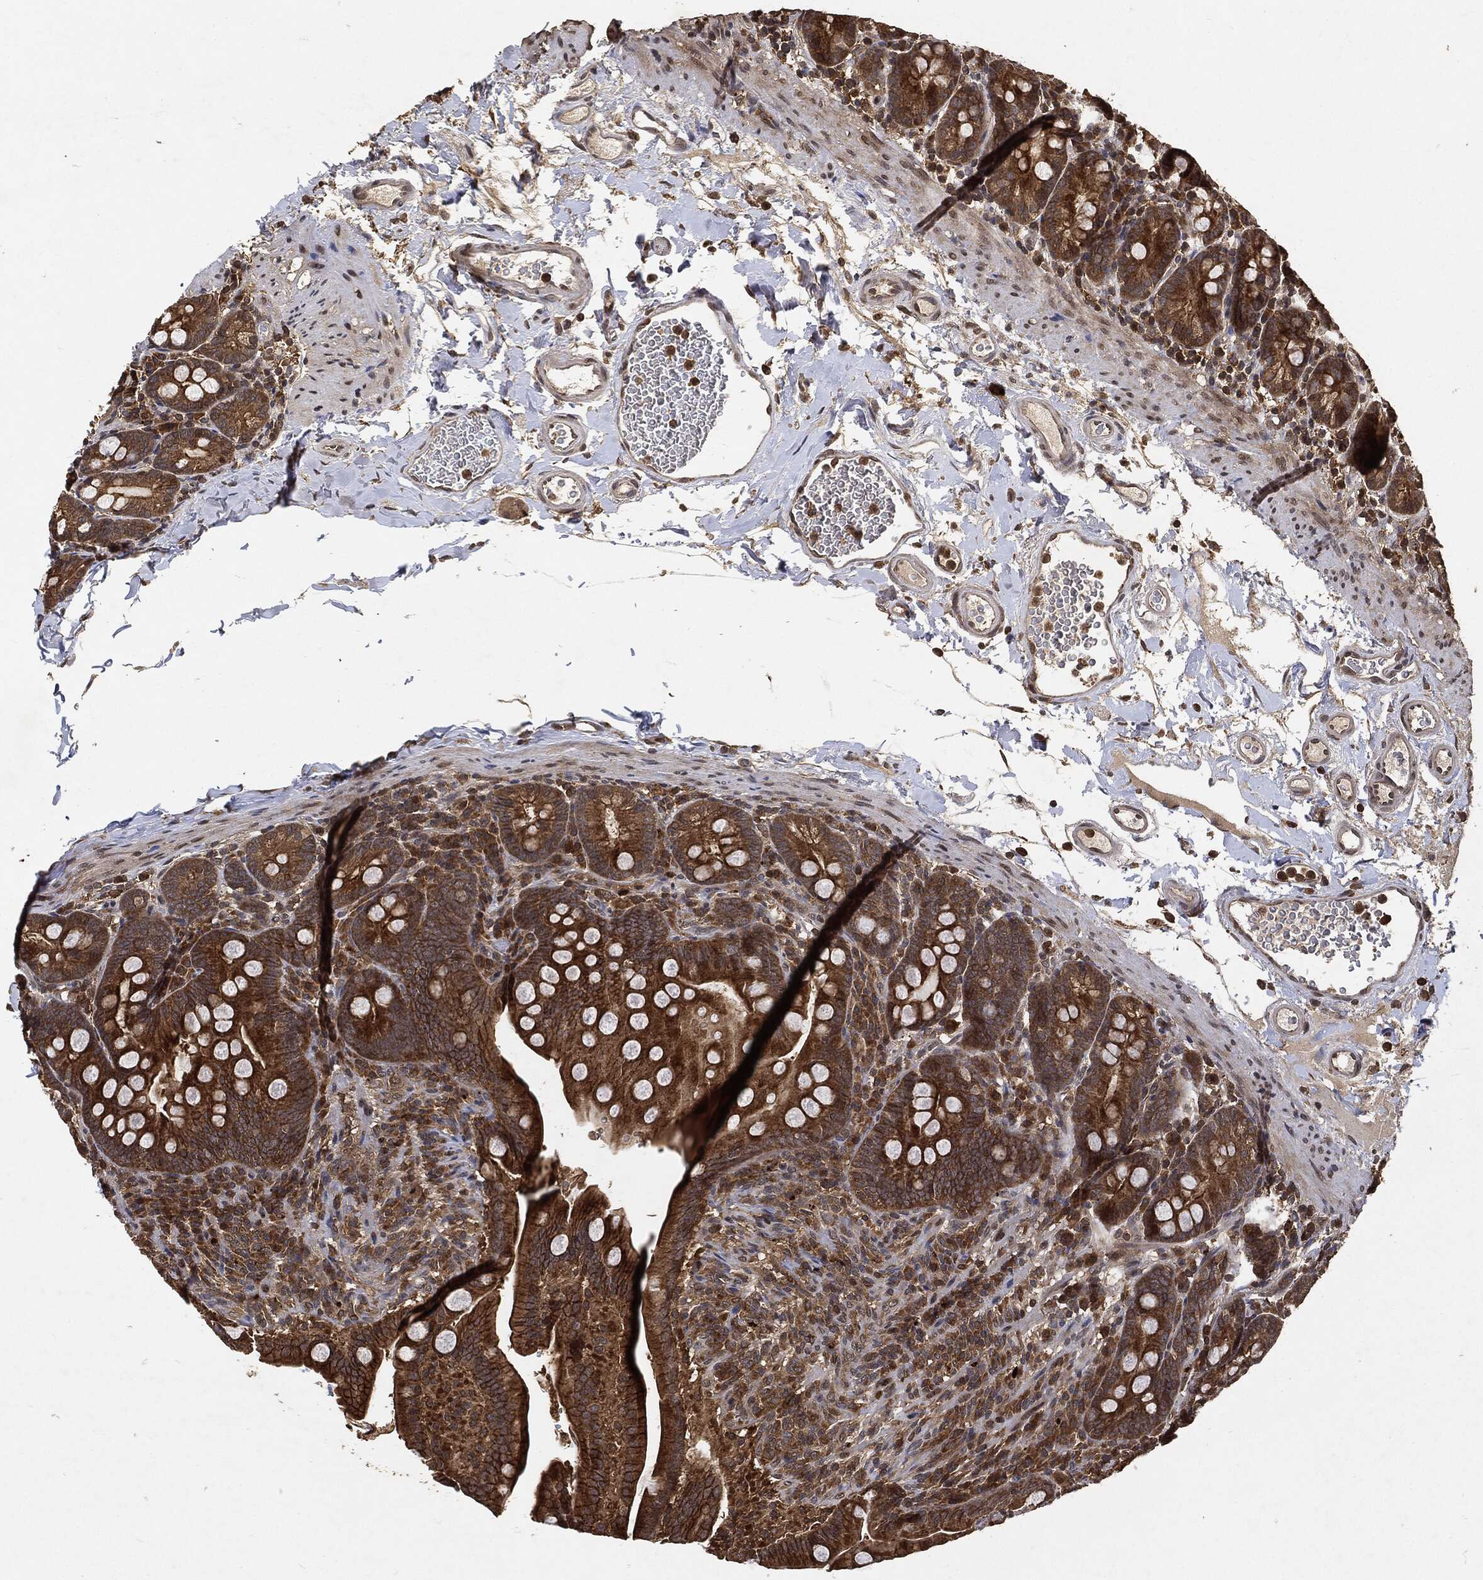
{"staining": {"intensity": "strong", "quantity": ">75%", "location": "cytoplasmic/membranous"}, "tissue": "small intestine", "cell_type": "Glandular cells", "image_type": "normal", "snomed": [{"axis": "morphology", "description": "Normal tissue, NOS"}, {"axis": "topography", "description": "Small intestine"}], "caption": "Strong cytoplasmic/membranous staining for a protein is present in about >75% of glandular cells of benign small intestine using immunohistochemistry (IHC).", "gene": "ZNF226", "patient": {"sex": "female", "age": 44}}